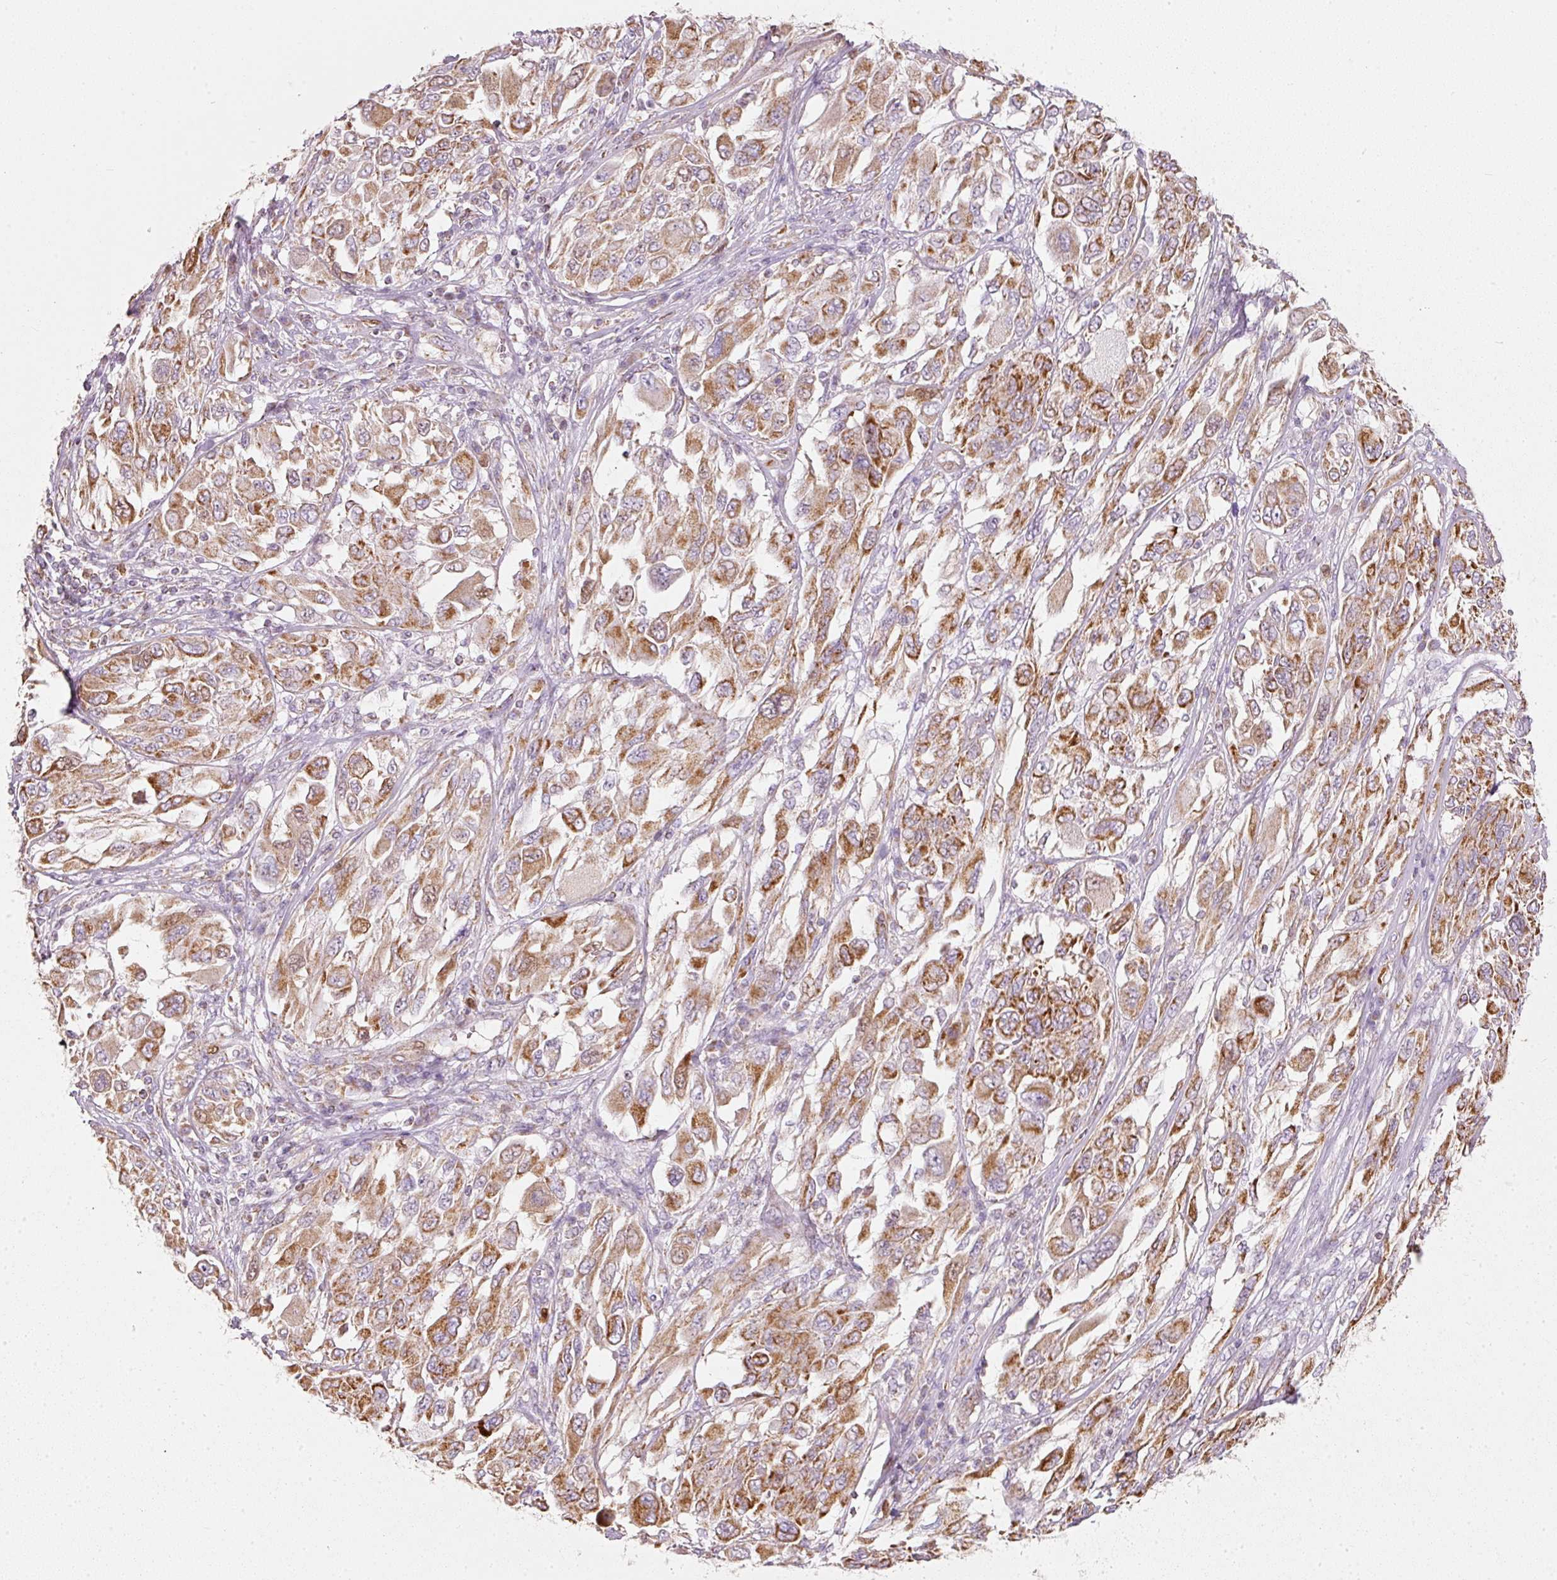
{"staining": {"intensity": "moderate", "quantity": ">75%", "location": "cytoplasmic/membranous,nuclear"}, "tissue": "melanoma", "cell_type": "Tumor cells", "image_type": "cancer", "snomed": [{"axis": "morphology", "description": "Malignant melanoma, NOS"}, {"axis": "topography", "description": "Skin"}], "caption": "This histopathology image exhibits immunohistochemistry (IHC) staining of human malignant melanoma, with medium moderate cytoplasmic/membranous and nuclear staining in about >75% of tumor cells.", "gene": "DUT", "patient": {"sex": "female", "age": 91}}